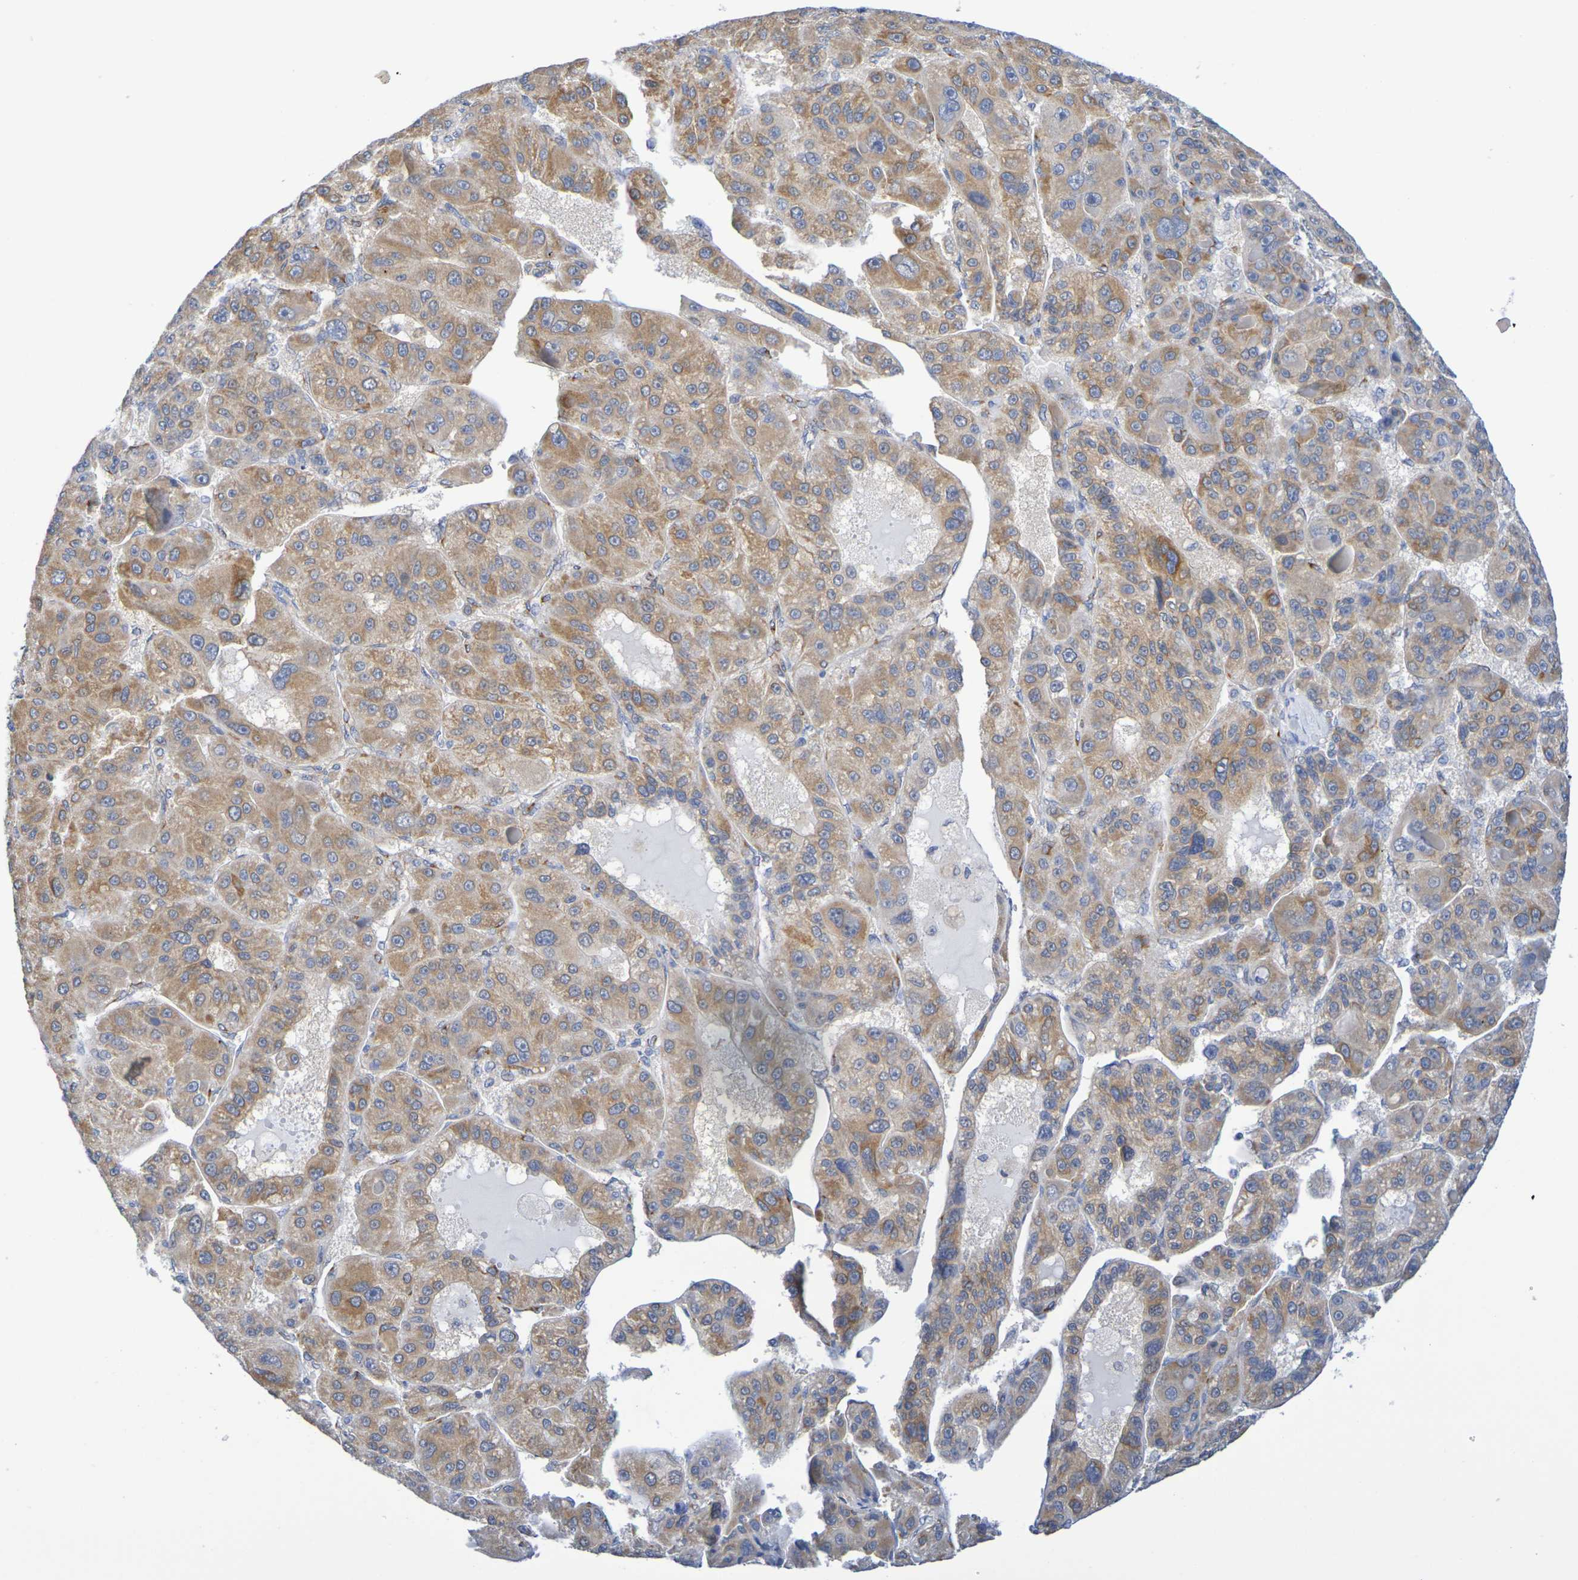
{"staining": {"intensity": "moderate", "quantity": ">75%", "location": "cytoplasmic/membranous"}, "tissue": "liver cancer", "cell_type": "Tumor cells", "image_type": "cancer", "snomed": [{"axis": "morphology", "description": "Carcinoma, Hepatocellular, NOS"}, {"axis": "topography", "description": "Liver"}], "caption": "Brown immunohistochemical staining in human hepatocellular carcinoma (liver) demonstrates moderate cytoplasmic/membranous staining in approximately >75% of tumor cells.", "gene": "TMCC3", "patient": {"sex": "male", "age": 76}}